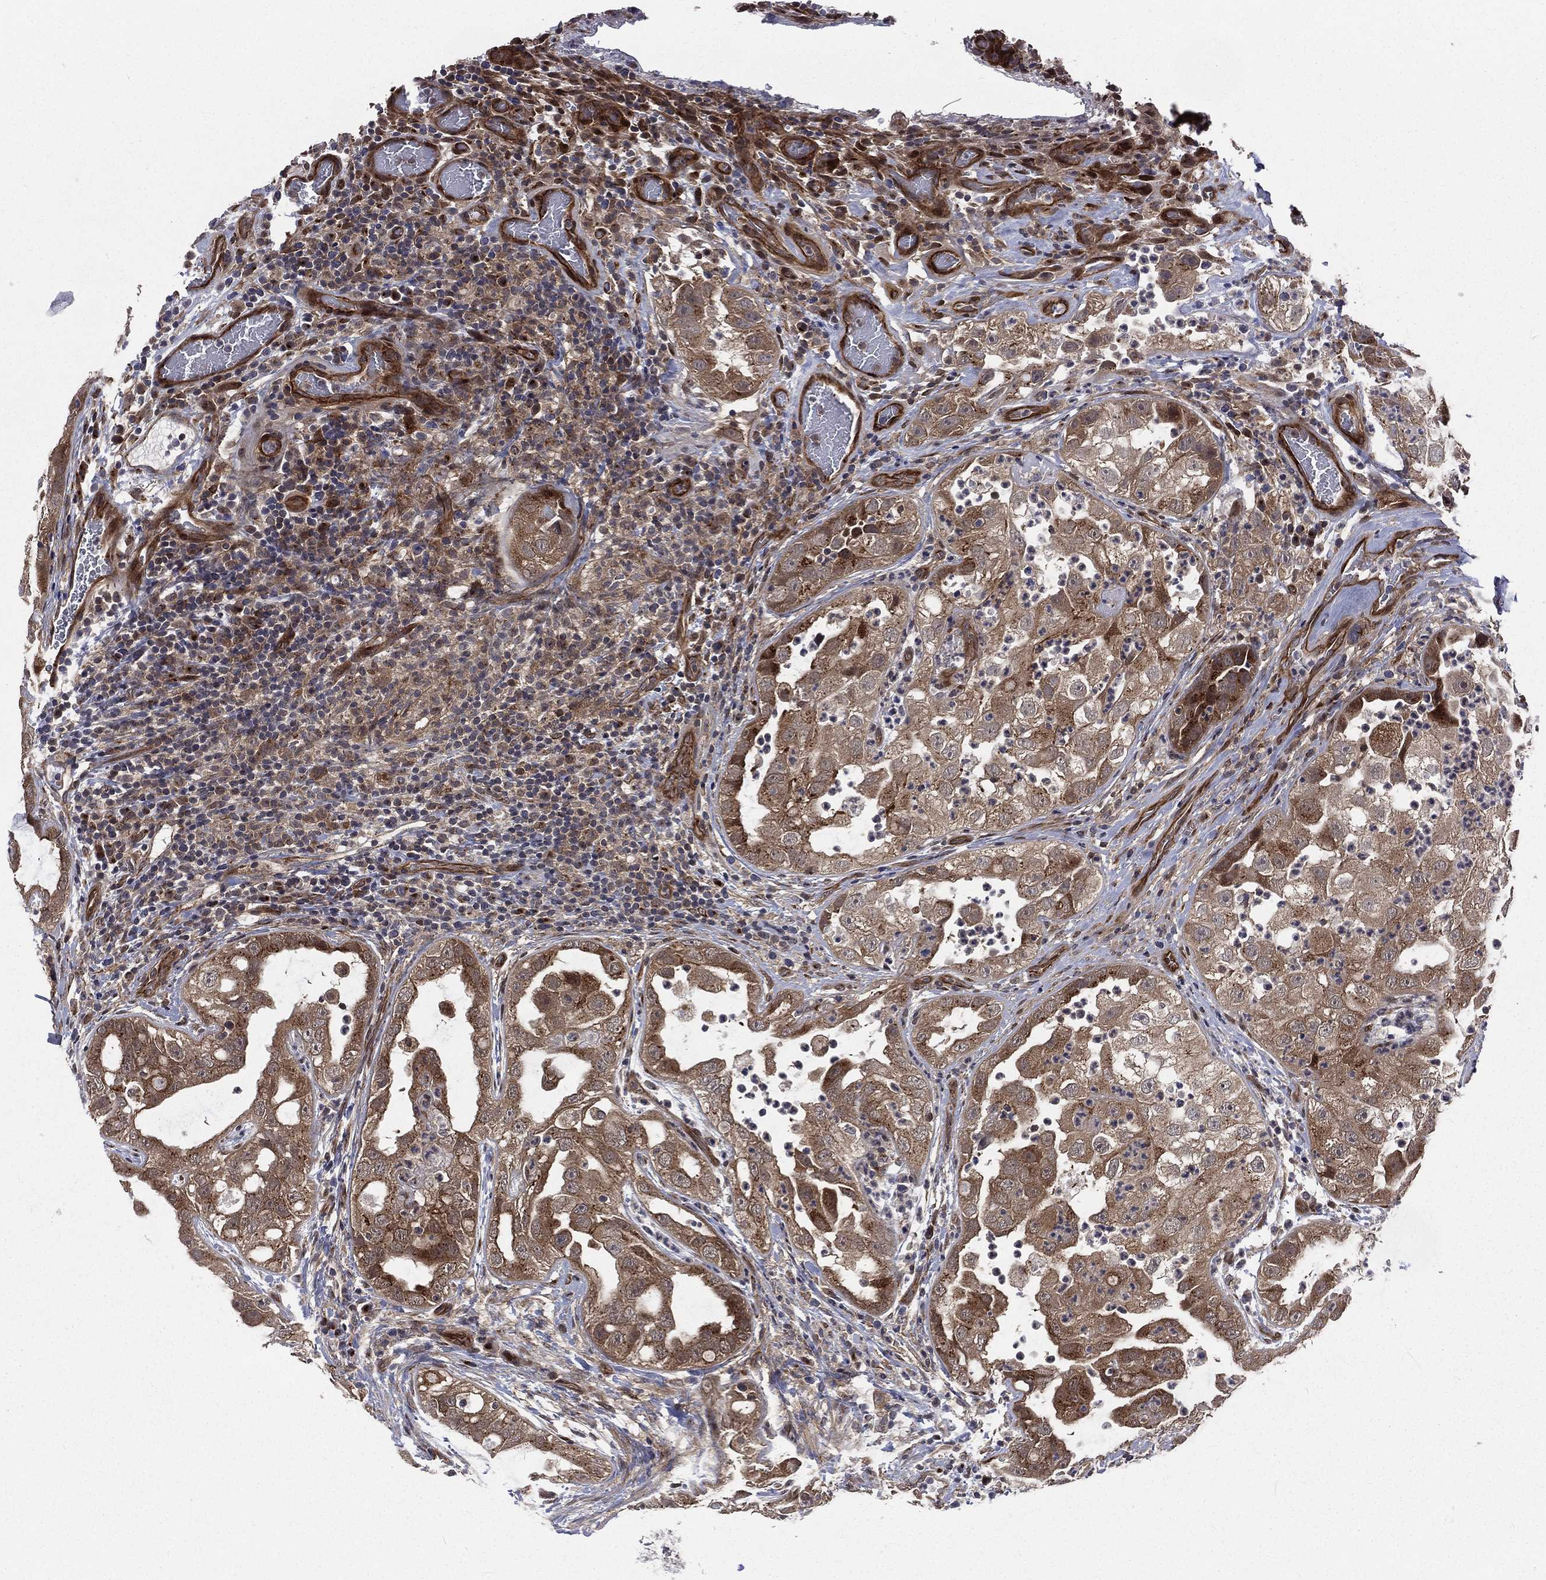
{"staining": {"intensity": "moderate", "quantity": "25%-75%", "location": "cytoplasmic/membranous"}, "tissue": "urothelial cancer", "cell_type": "Tumor cells", "image_type": "cancer", "snomed": [{"axis": "morphology", "description": "Urothelial carcinoma, High grade"}, {"axis": "topography", "description": "Urinary bladder"}], "caption": "This image reveals IHC staining of urothelial cancer, with medium moderate cytoplasmic/membranous staining in about 25%-75% of tumor cells.", "gene": "ARL3", "patient": {"sex": "female", "age": 41}}